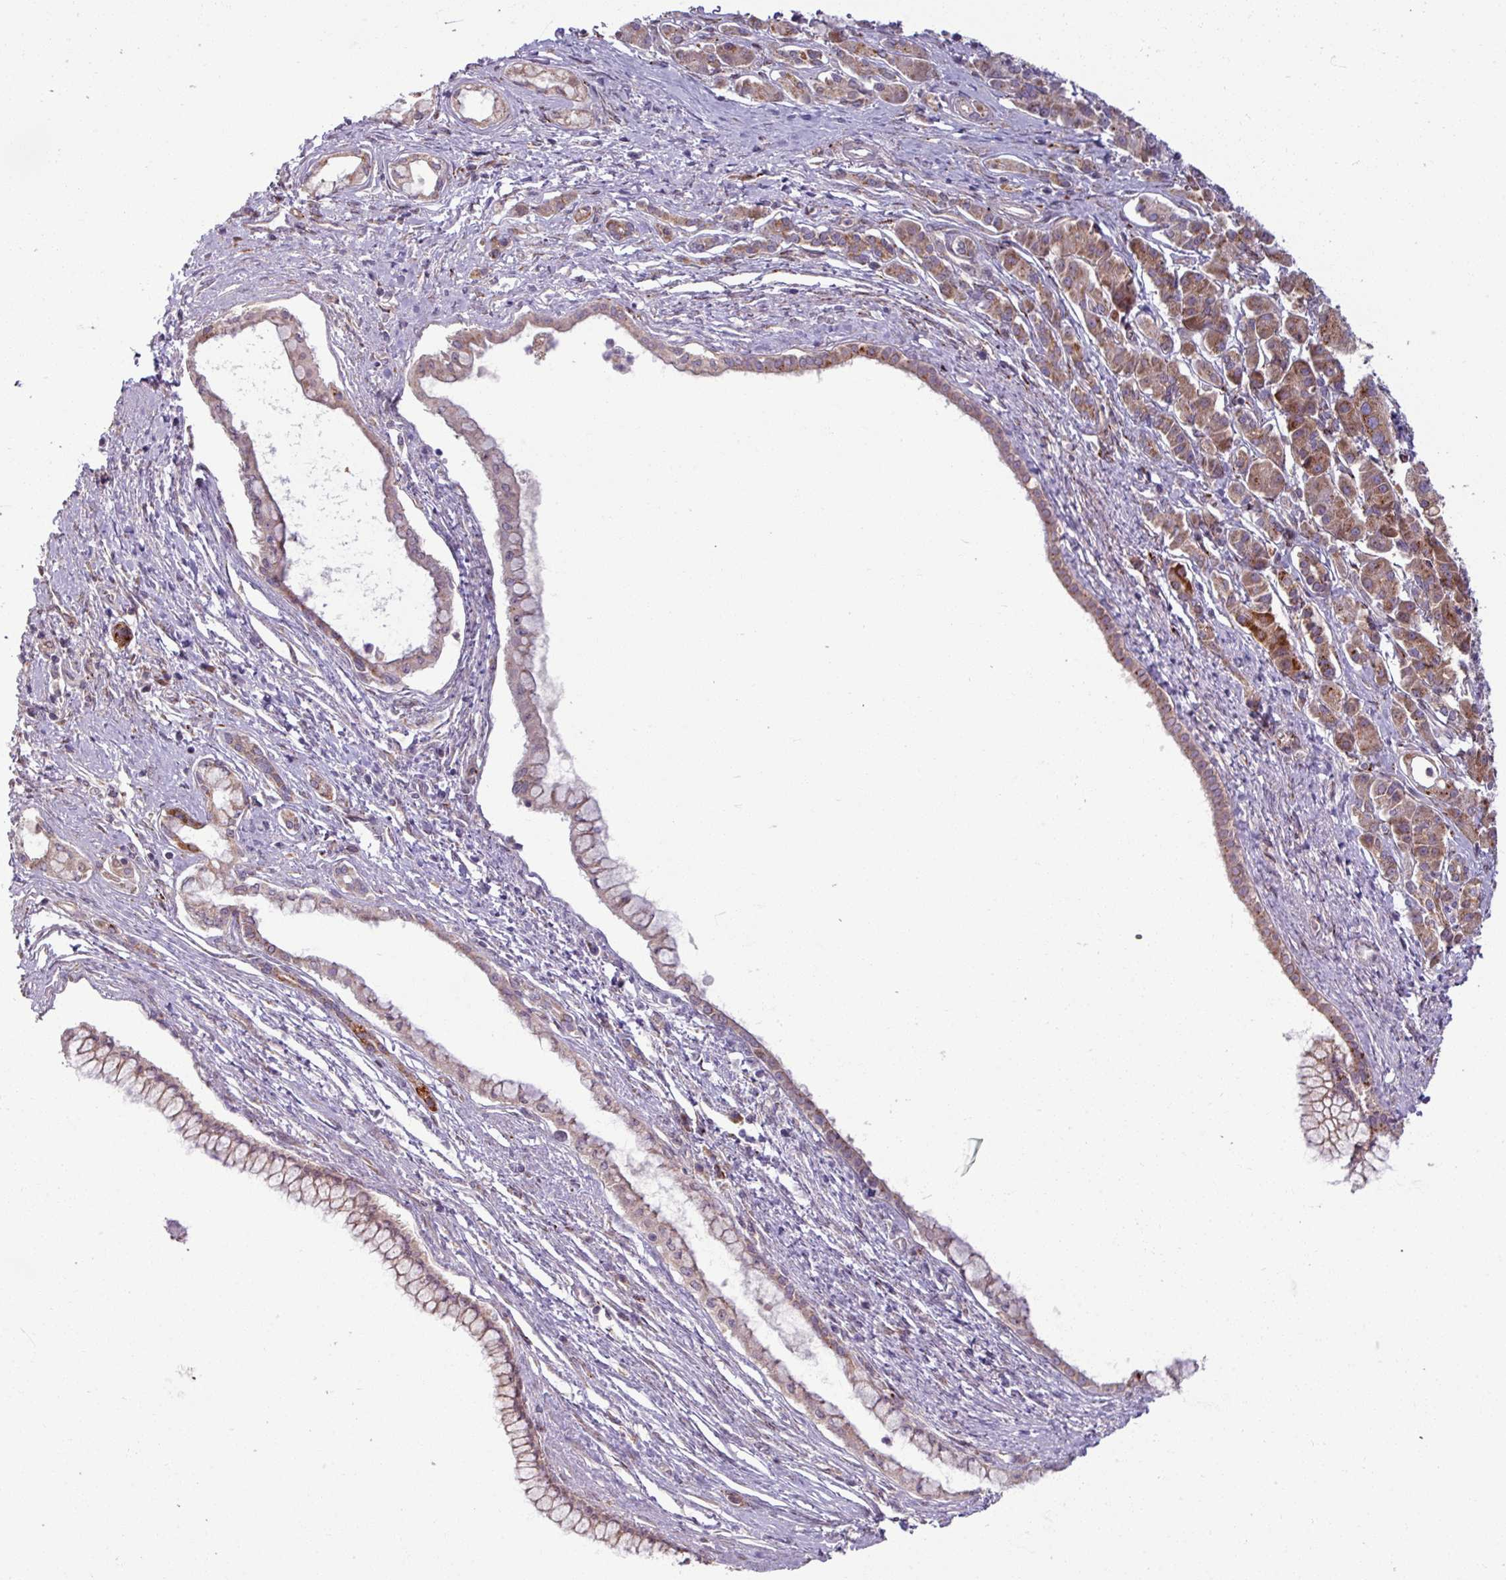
{"staining": {"intensity": "weak", "quantity": "25%-75%", "location": "cytoplasmic/membranous"}, "tissue": "pancreatic cancer", "cell_type": "Tumor cells", "image_type": "cancer", "snomed": [{"axis": "morphology", "description": "Adenocarcinoma, NOS"}, {"axis": "topography", "description": "Pancreas"}], "caption": "IHC of human pancreatic cancer (adenocarcinoma) reveals low levels of weak cytoplasmic/membranous staining in approximately 25%-75% of tumor cells.", "gene": "MAGT1", "patient": {"sex": "male", "age": 70}}